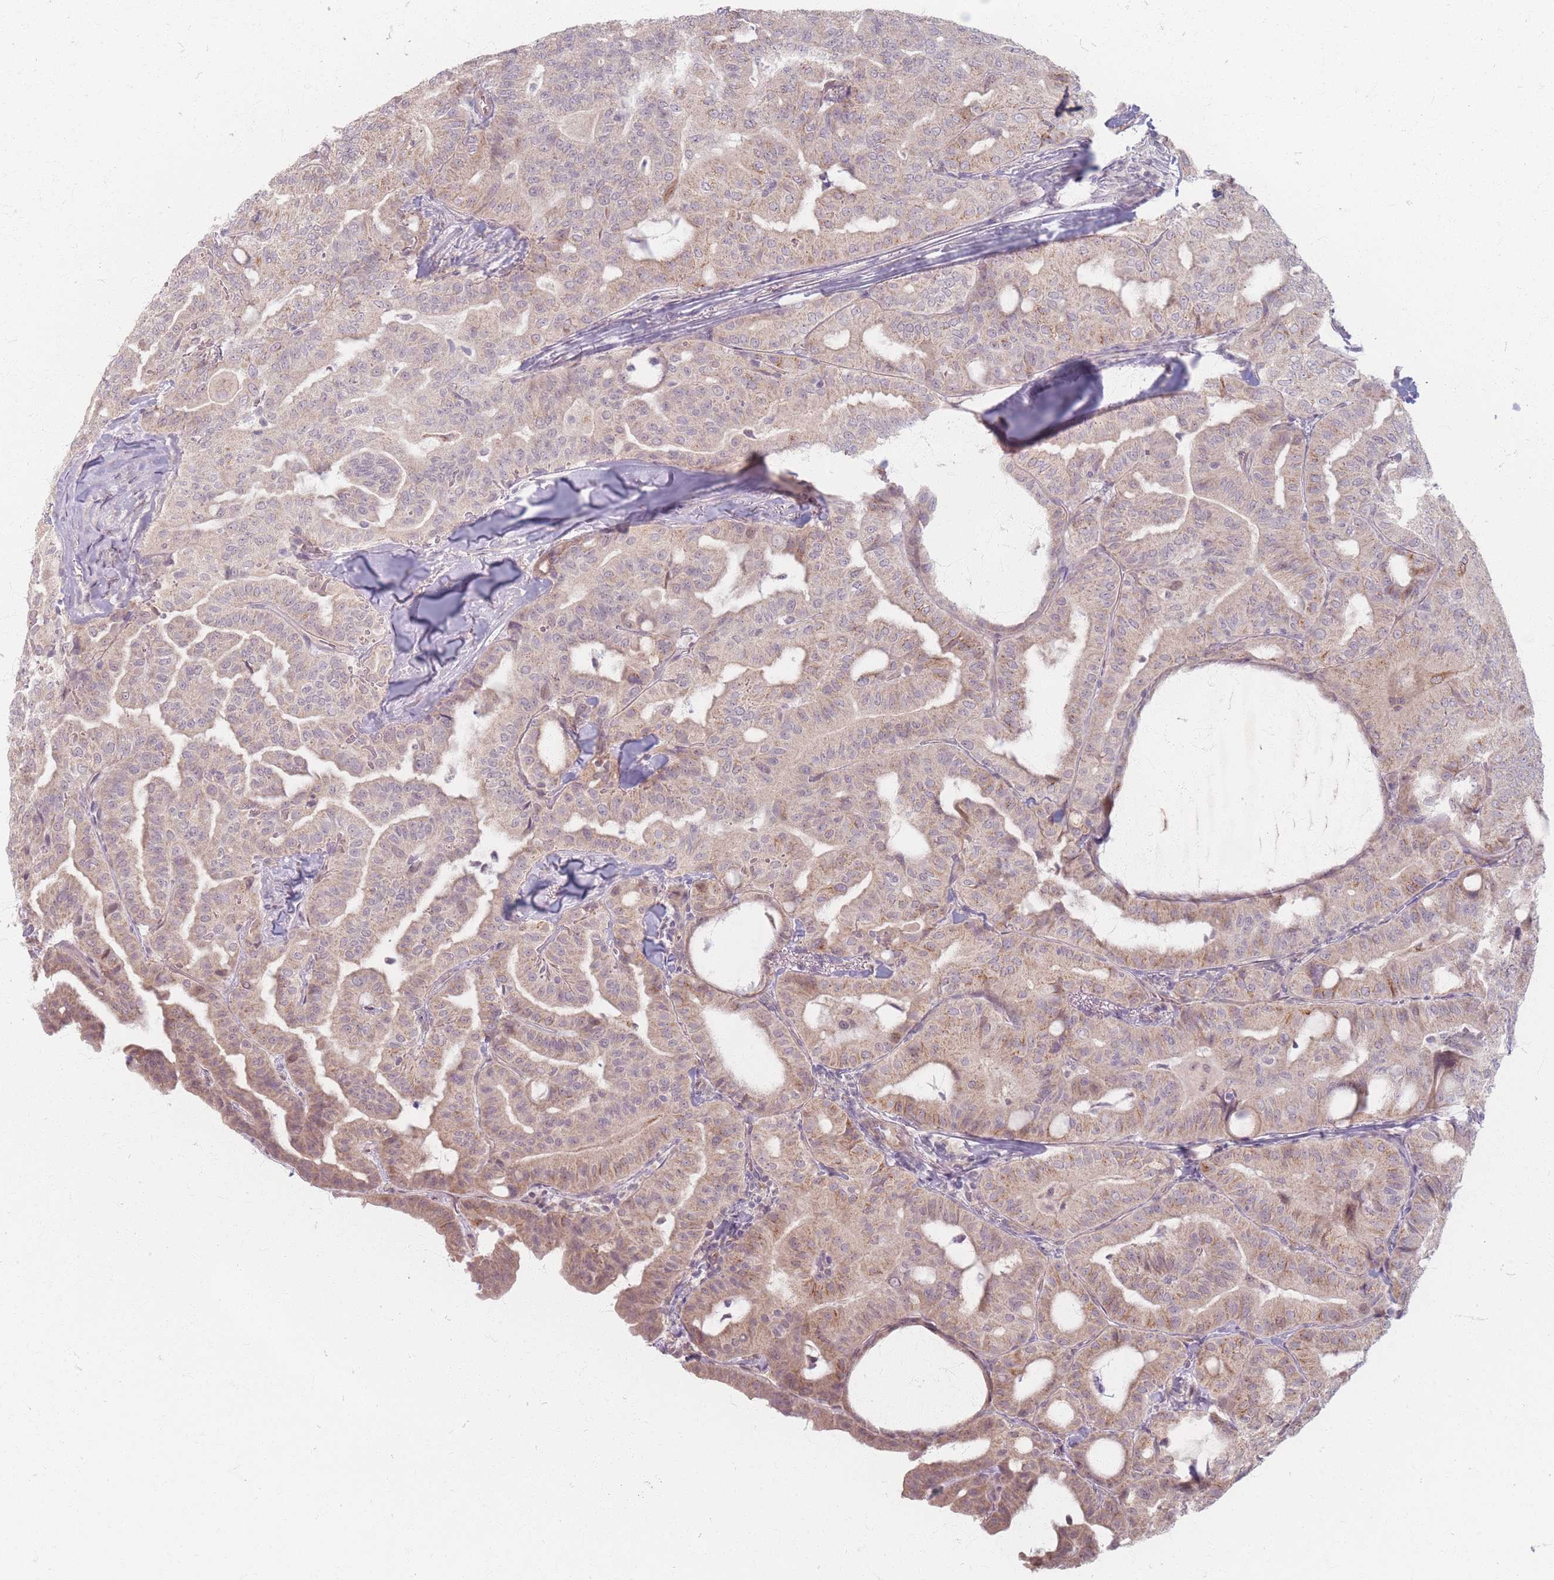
{"staining": {"intensity": "moderate", "quantity": ">75%", "location": "cytoplasmic/membranous"}, "tissue": "thyroid cancer", "cell_type": "Tumor cells", "image_type": "cancer", "snomed": [{"axis": "morphology", "description": "Papillary adenocarcinoma, NOS"}, {"axis": "topography", "description": "Thyroid gland"}], "caption": "IHC staining of thyroid cancer, which displays medium levels of moderate cytoplasmic/membranous positivity in approximately >75% of tumor cells indicating moderate cytoplasmic/membranous protein staining. The staining was performed using DAB (3,3'-diaminobenzidine) (brown) for protein detection and nuclei were counterstained in hematoxylin (blue).", "gene": "GABRA6", "patient": {"sex": "female", "age": 68}}